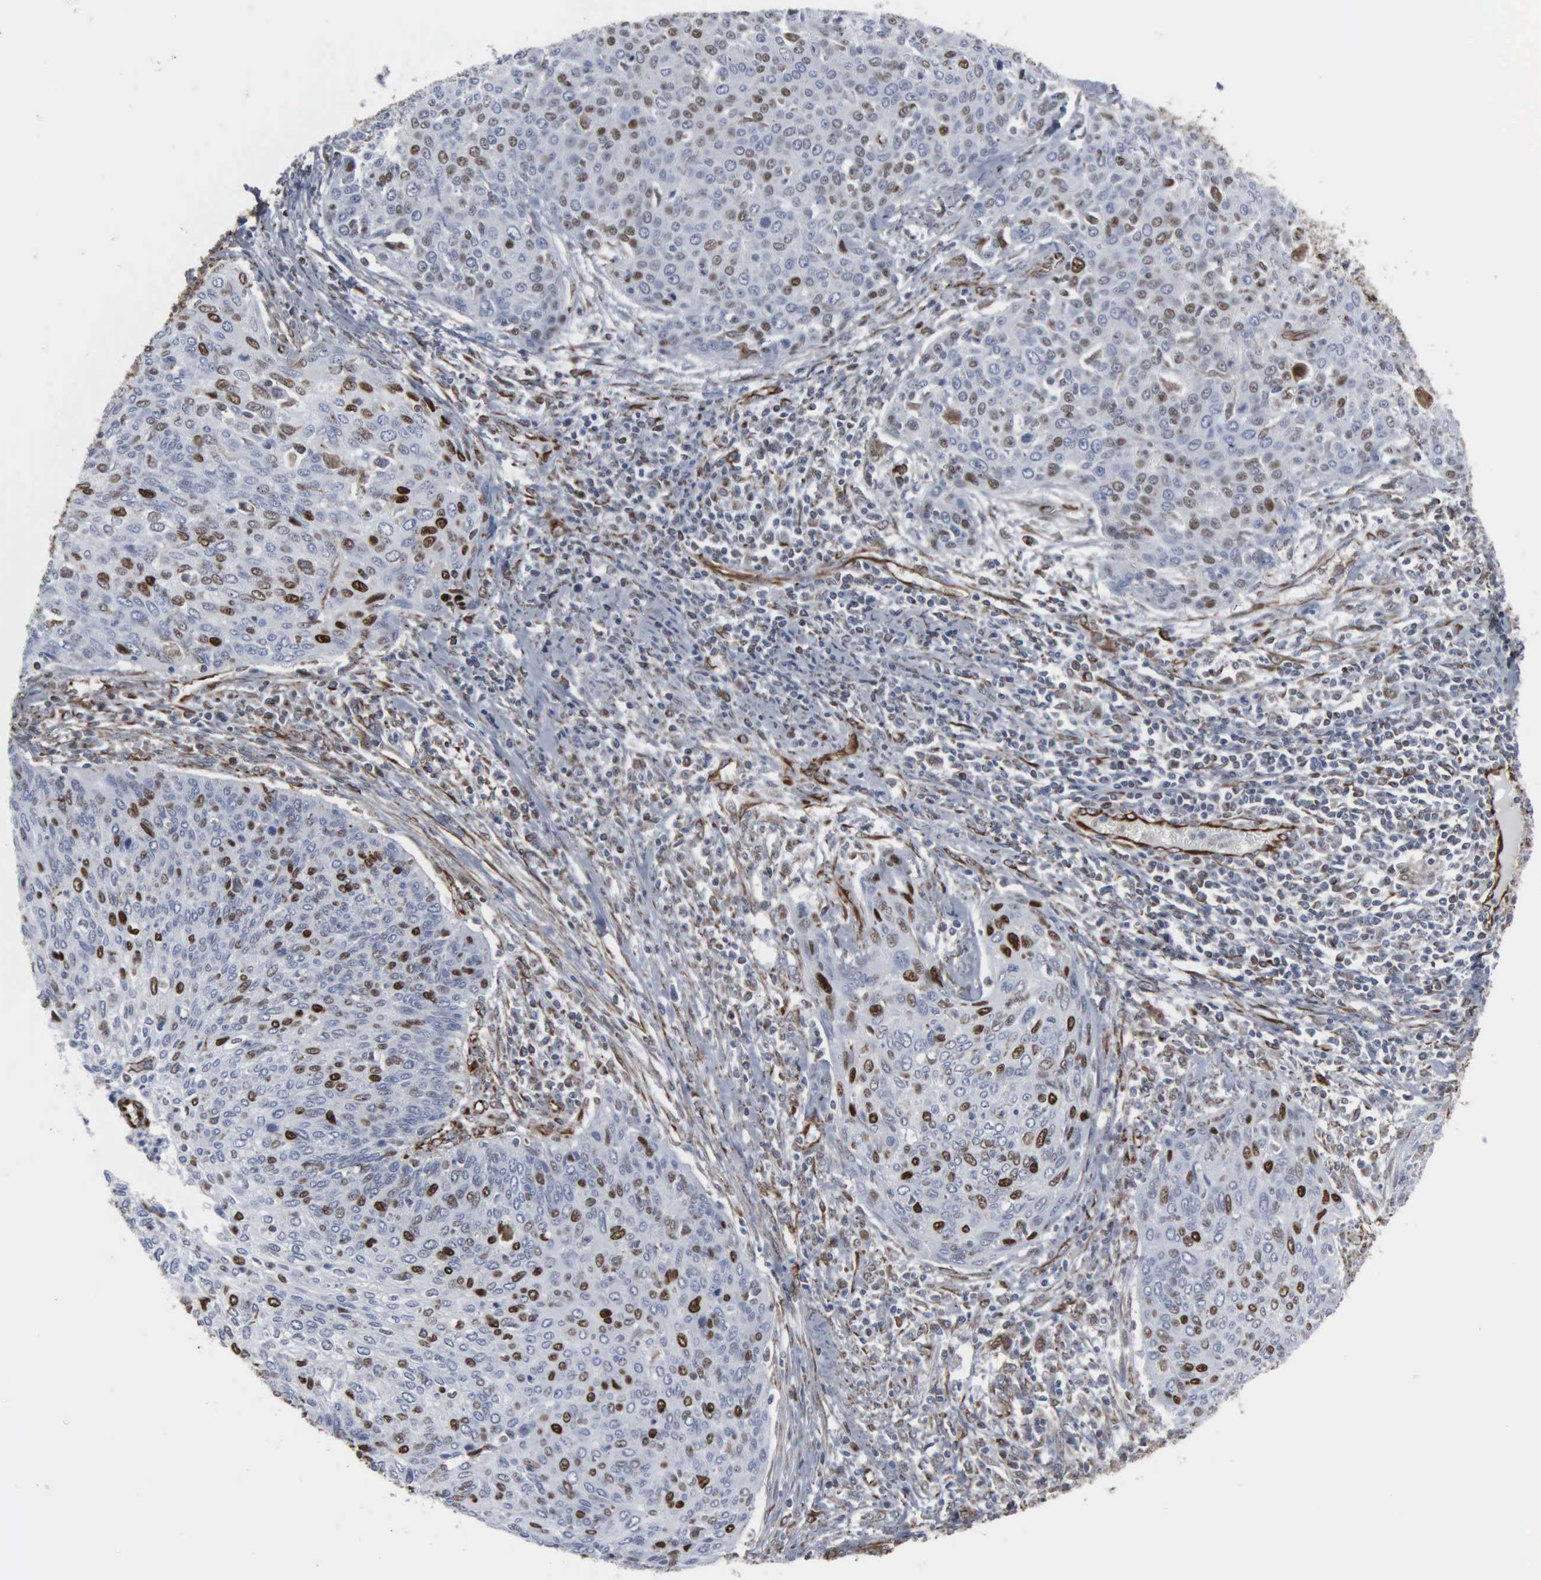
{"staining": {"intensity": "moderate", "quantity": "25%-75%", "location": "nuclear"}, "tissue": "cervical cancer", "cell_type": "Tumor cells", "image_type": "cancer", "snomed": [{"axis": "morphology", "description": "Squamous cell carcinoma, NOS"}, {"axis": "topography", "description": "Cervix"}], "caption": "Tumor cells demonstrate medium levels of moderate nuclear positivity in approximately 25%-75% of cells in cervical squamous cell carcinoma.", "gene": "CCNE1", "patient": {"sex": "female", "age": 38}}